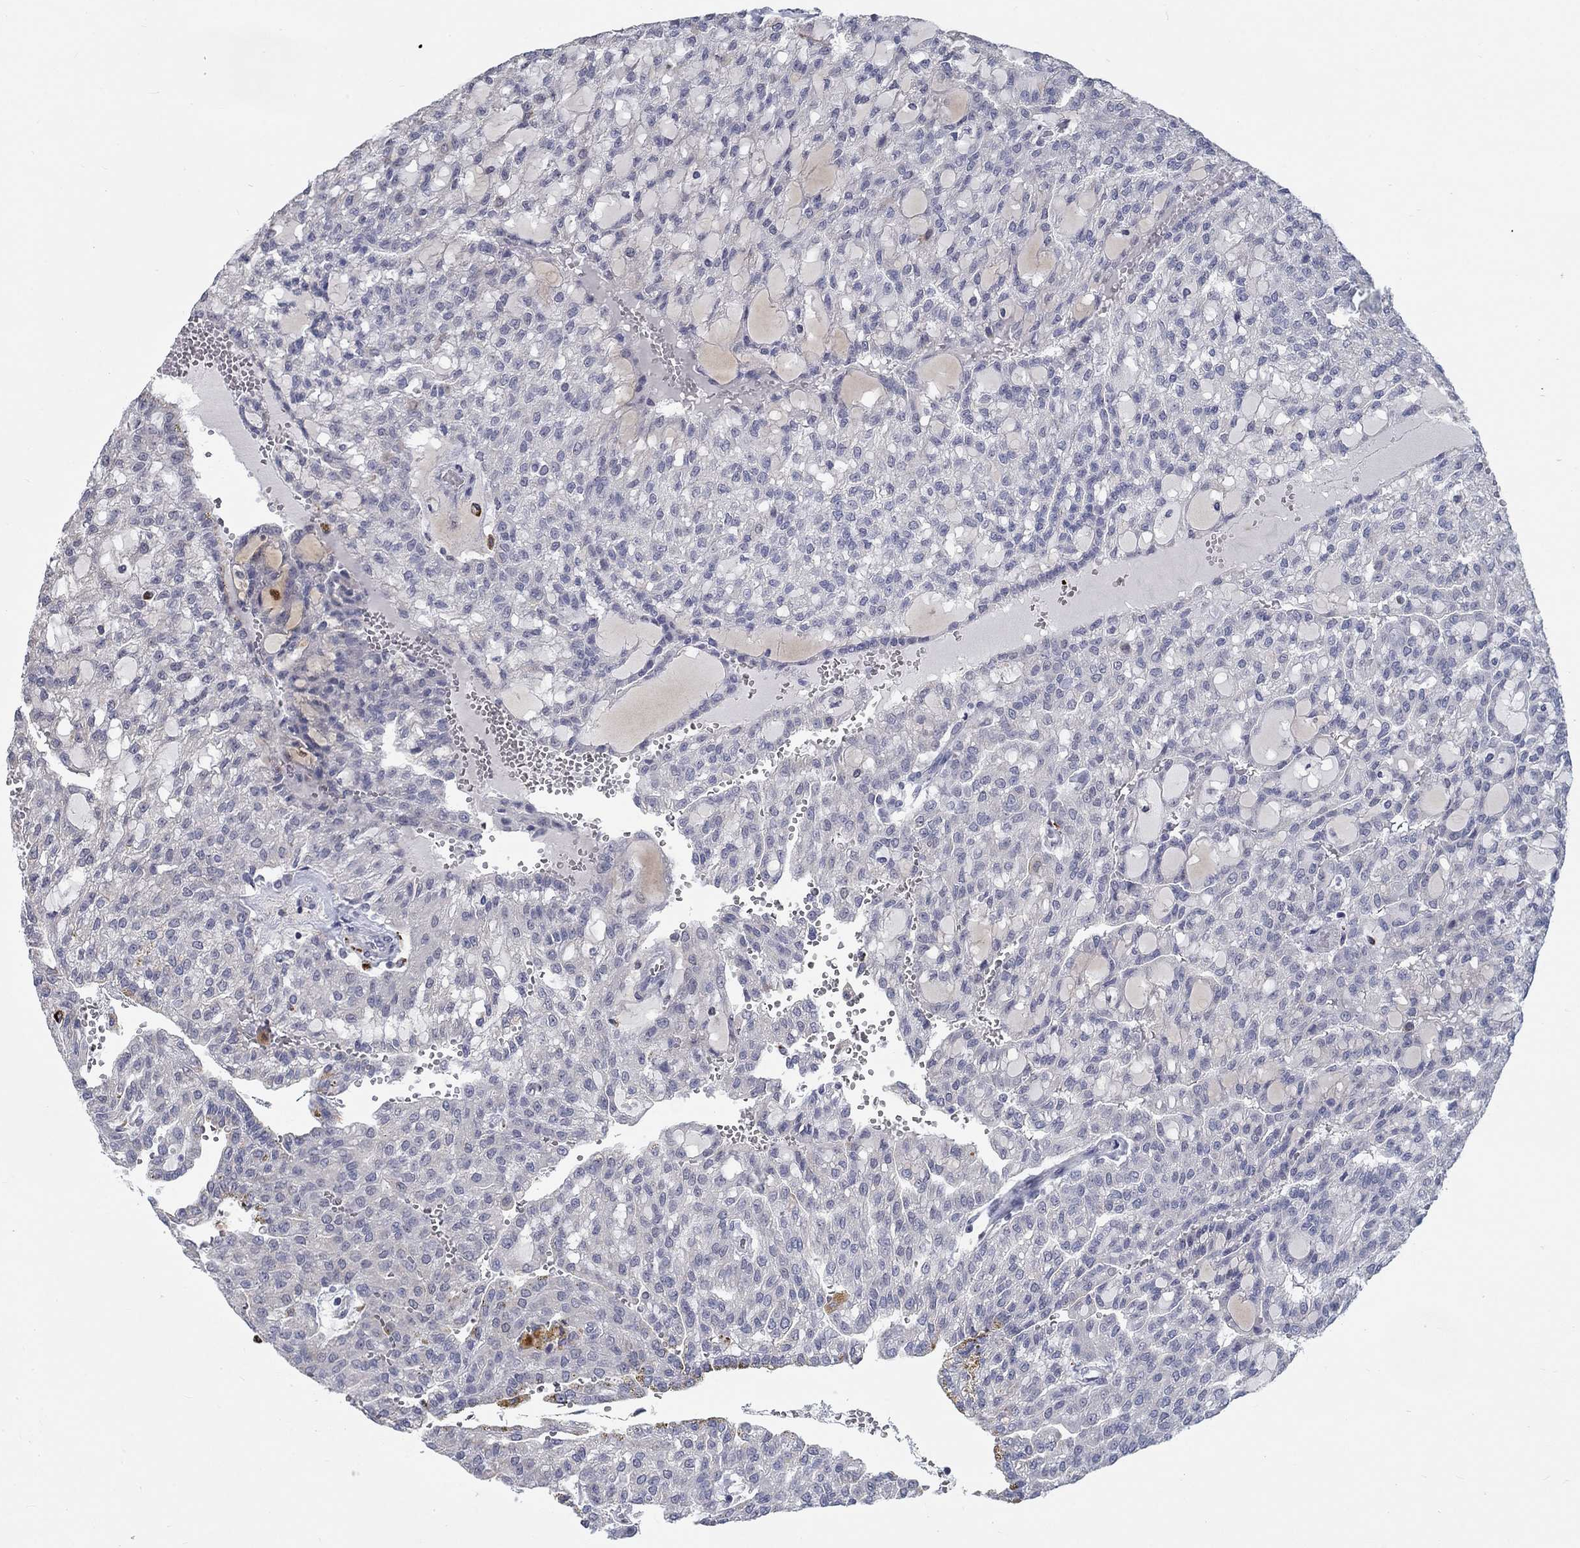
{"staining": {"intensity": "negative", "quantity": "none", "location": "none"}, "tissue": "renal cancer", "cell_type": "Tumor cells", "image_type": "cancer", "snomed": [{"axis": "morphology", "description": "Adenocarcinoma, NOS"}, {"axis": "topography", "description": "Kidney"}], "caption": "High power microscopy image of an immunohistochemistry (IHC) micrograph of renal cancer, revealing no significant positivity in tumor cells.", "gene": "MTSS2", "patient": {"sex": "male", "age": 63}}